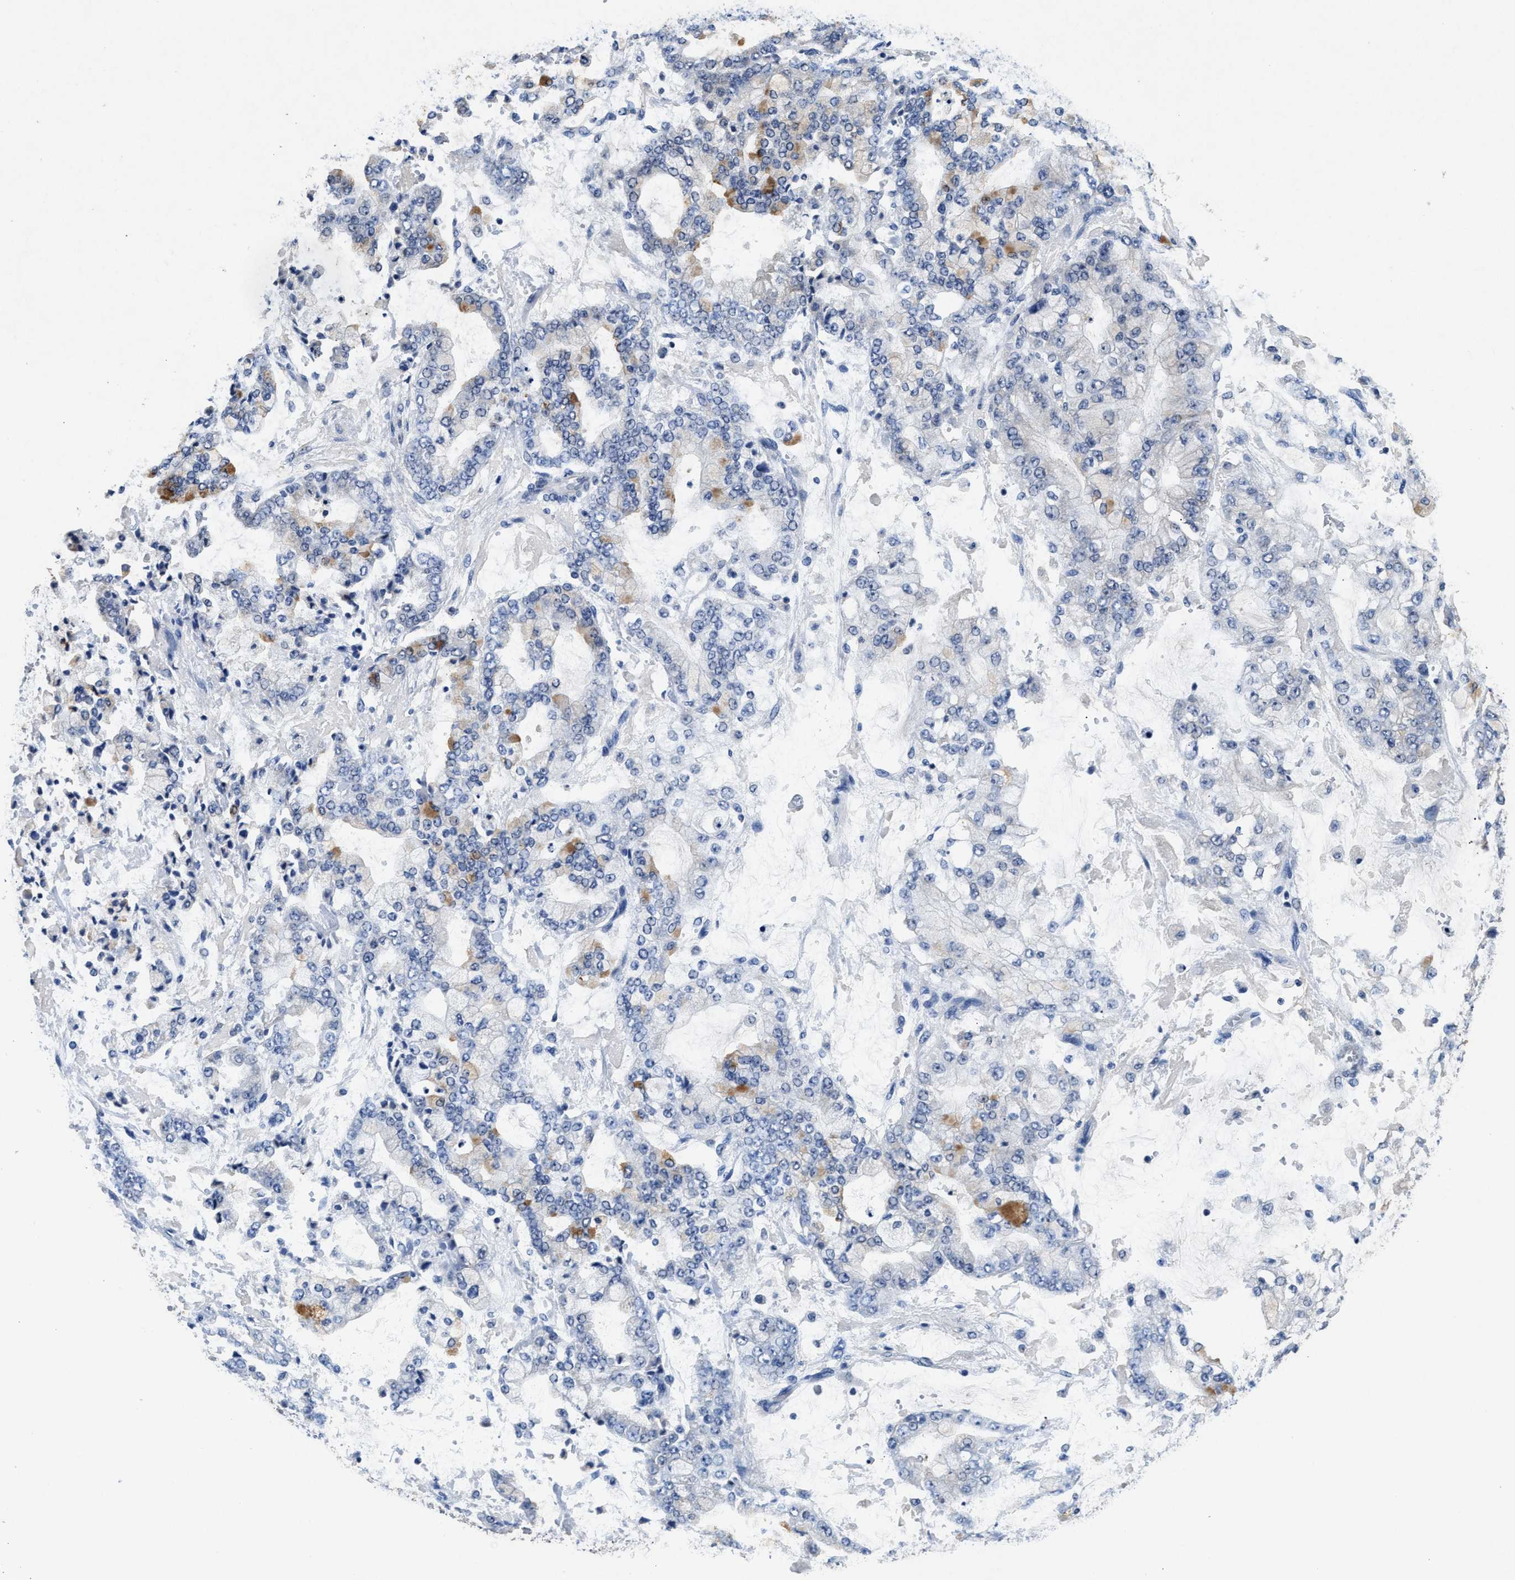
{"staining": {"intensity": "weak", "quantity": "<25%", "location": "cytoplasmic/membranous"}, "tissue": "stomach cancer", "cell_type": "Tumor cells", "image_type": "cancer", "snomed": [{"axis": "morphology", "description": "Adenocarcinoma, NOS"}, {"axis": "topography", "description": "Stomach"}], "caption": "A high-resolution image shows immunohistochemistry (IHC) staining of stomach cancer (adenocarcinoma), which shows no significant staining in tumor cells.", "gene": "PDAP1", "patient": {"sex": "male", "age": 76}}